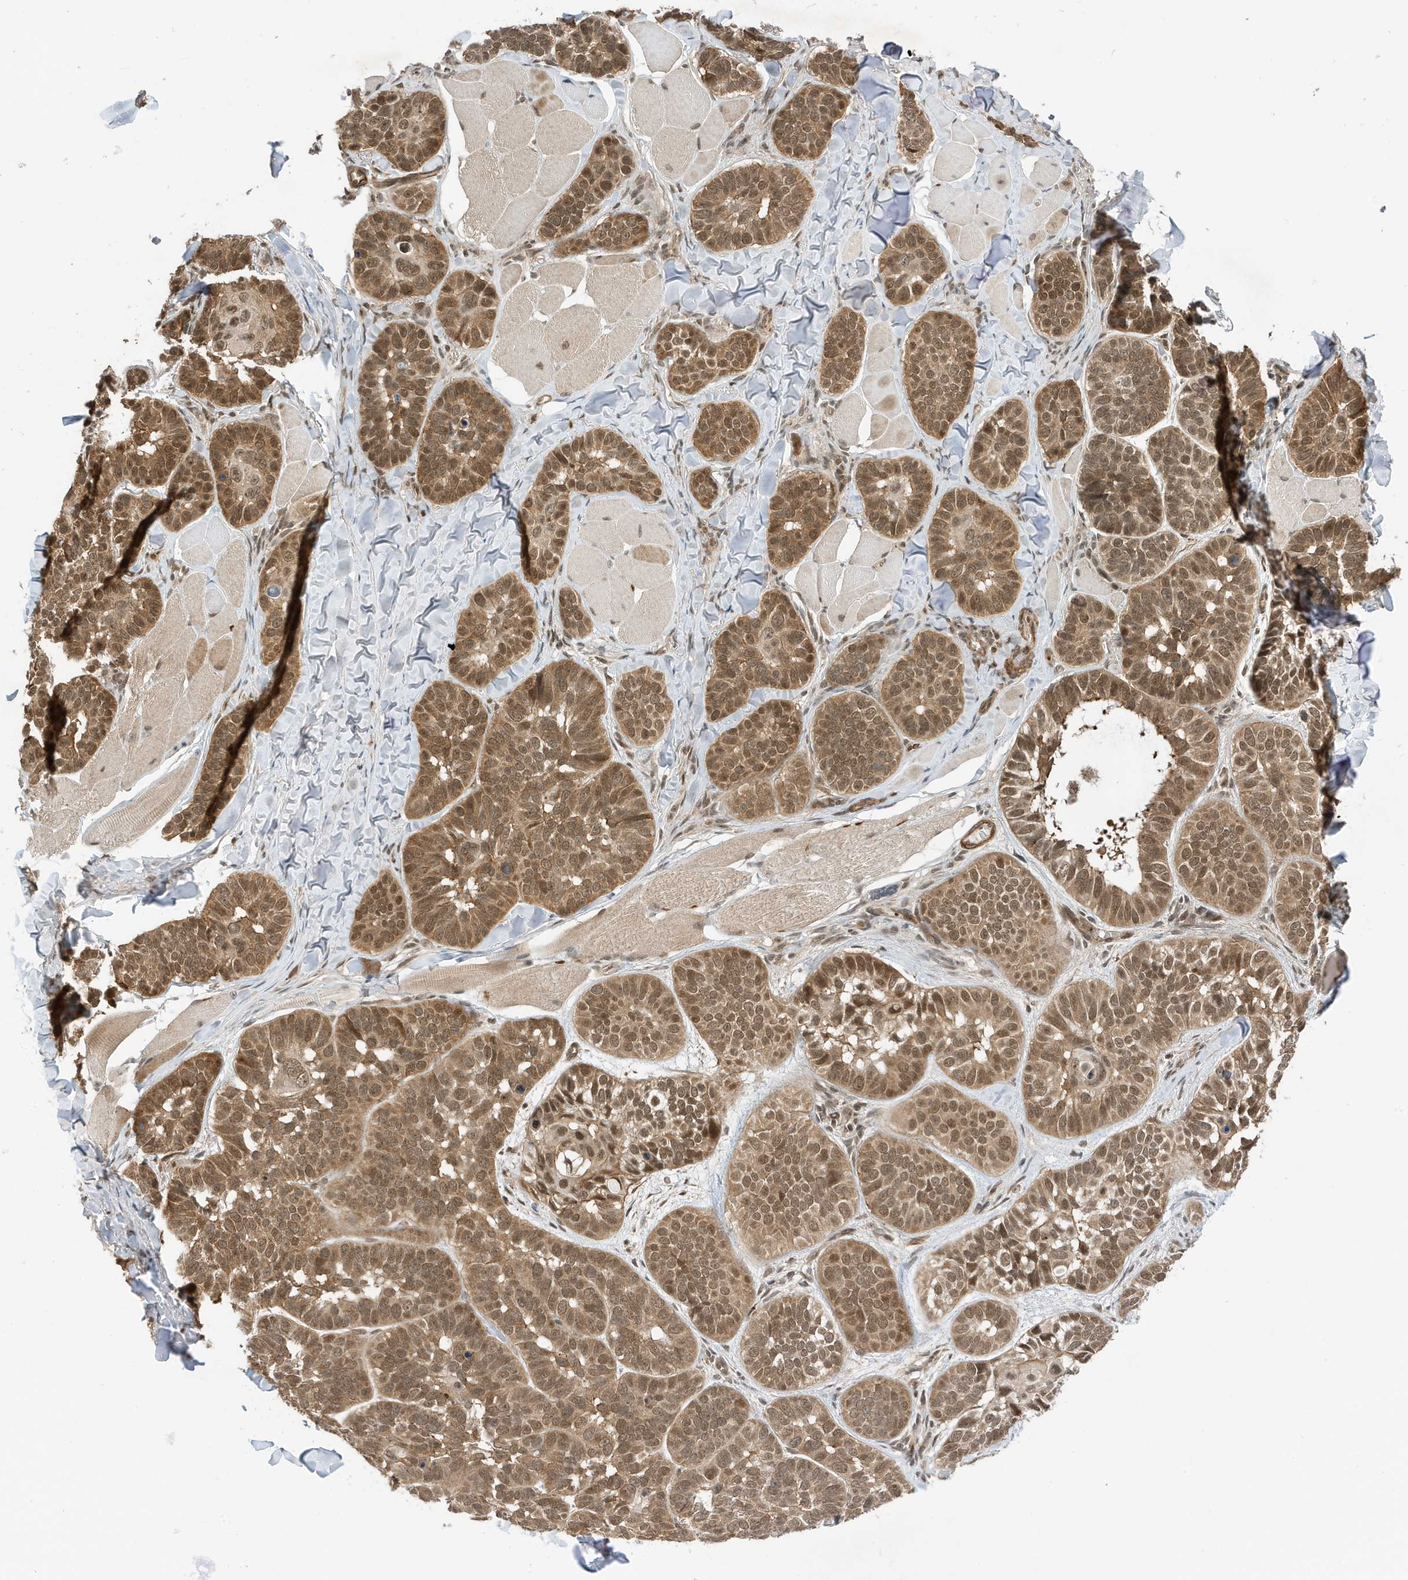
{"staining": {"intensity": "moderate", "quantity": ">75%", "location": "cytoplasmic/membranous,nuclear"}, "tissue": "skin cancer", "cell_type": "Tumor cells", "image_type": "cancer", "snomed": [{"axis": "morphology", "description": "Basal cell carcinoma"}, {"axis": "topography", "description": "Skin"}], "caption": "A histopathology image of skin cancer stained for a protein exhibits moderate cytoplasmic/membranous and nuclear brown staining in tumor cells.", "gene": "MAST3", "patient": {"sex": "male", "age": 62}}